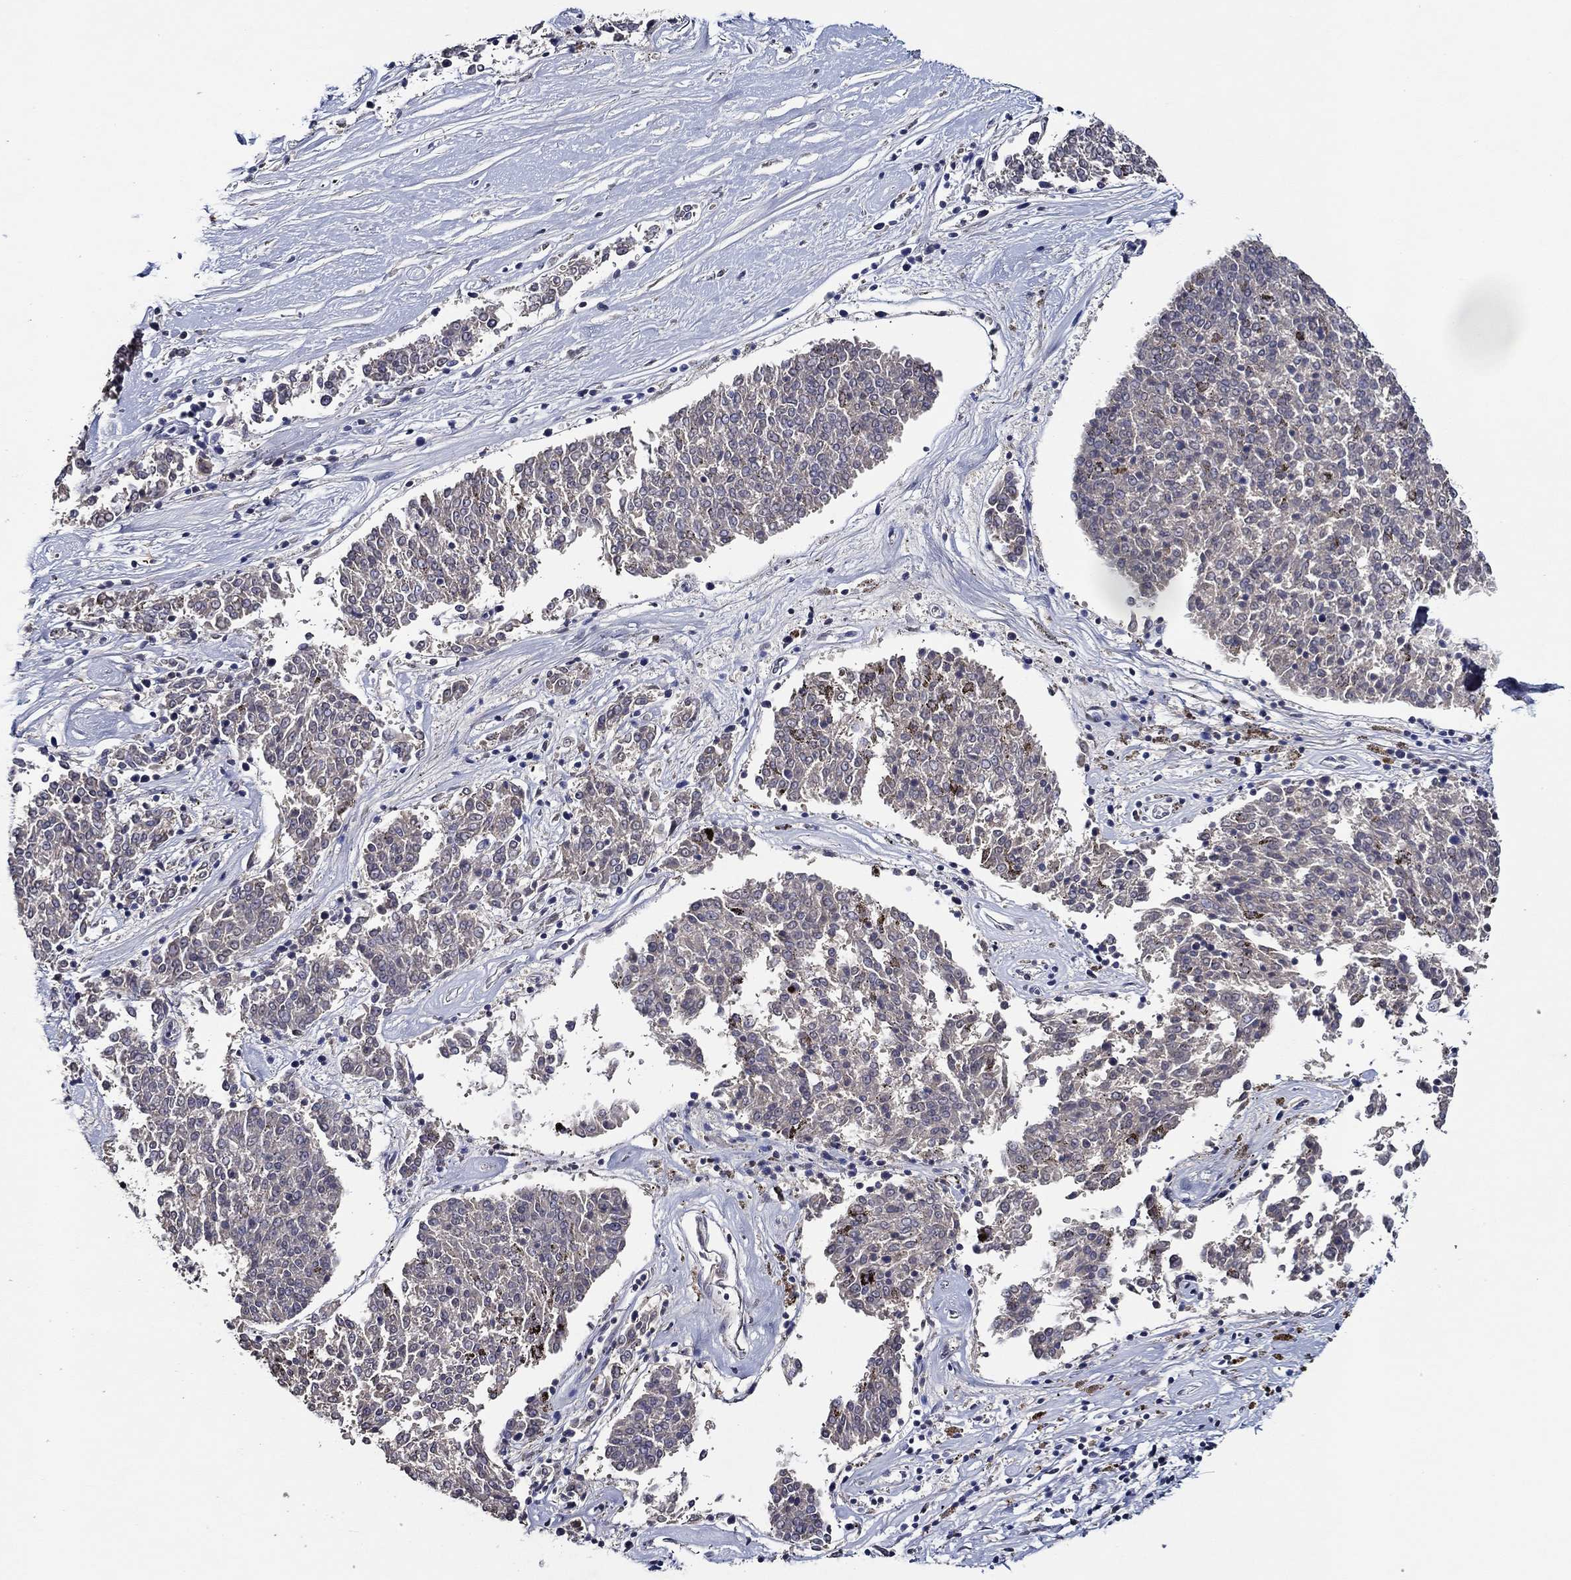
{"staining": {"intensity": "moderate", "quantity": "<25%", "location": "nuclear"}, "tissue": "melanoma", "cell_type": "Tumor cells", "image_type": "cancer", "snomed": [{"axis": "morphology", "description": "Malignant melanoma, NOS"}, {"axis": "topography", "description": "Skin"}], "caption": "Immunohistochemical staining of malignant melanoma shows low levels of moderate nuclear staining in approximately <25% of tumor cells. (DAB IHC with brightfield microscopy, high magnification).", "gene": "GATA2", "patient": {"sex": "female", "age": 72}}